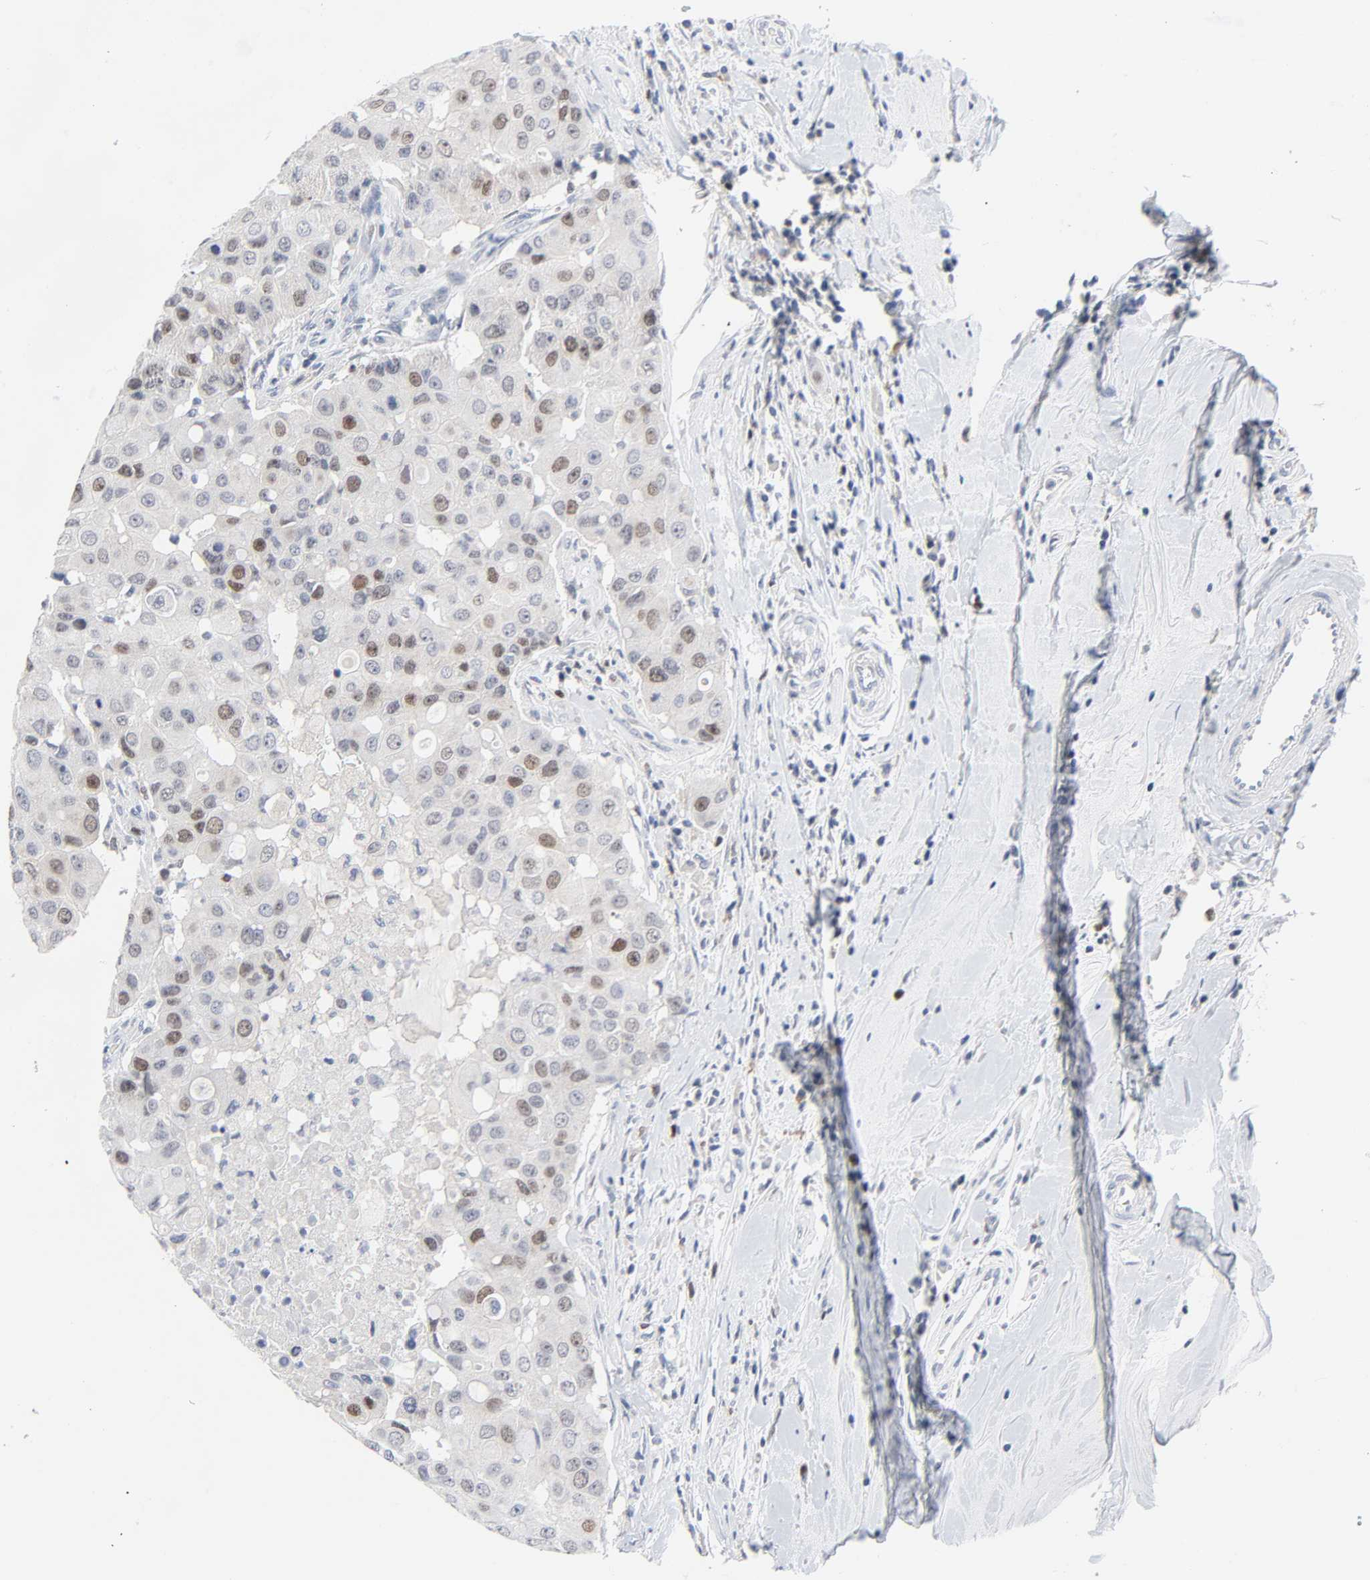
{"staining": {"intensity": "weak", "quantity": "25%-75%", "location": "nuclear"}, "tissue": "breast cancer", "cell_type": "Tumor cells", "image_type": "cancer", "snomed": [{"axis": "morphology", "description": "Duct carcinoma"}, {"axis": "topography", "description": "Breast"}], "caption": "Weak nuclear protein staining is seen in approximately 25%-75% of tumor cells in breast cancer (infiltrating ductal carcinoma).", "gene": "WEE1", "patient": {"sex": "female", "age": 27}}